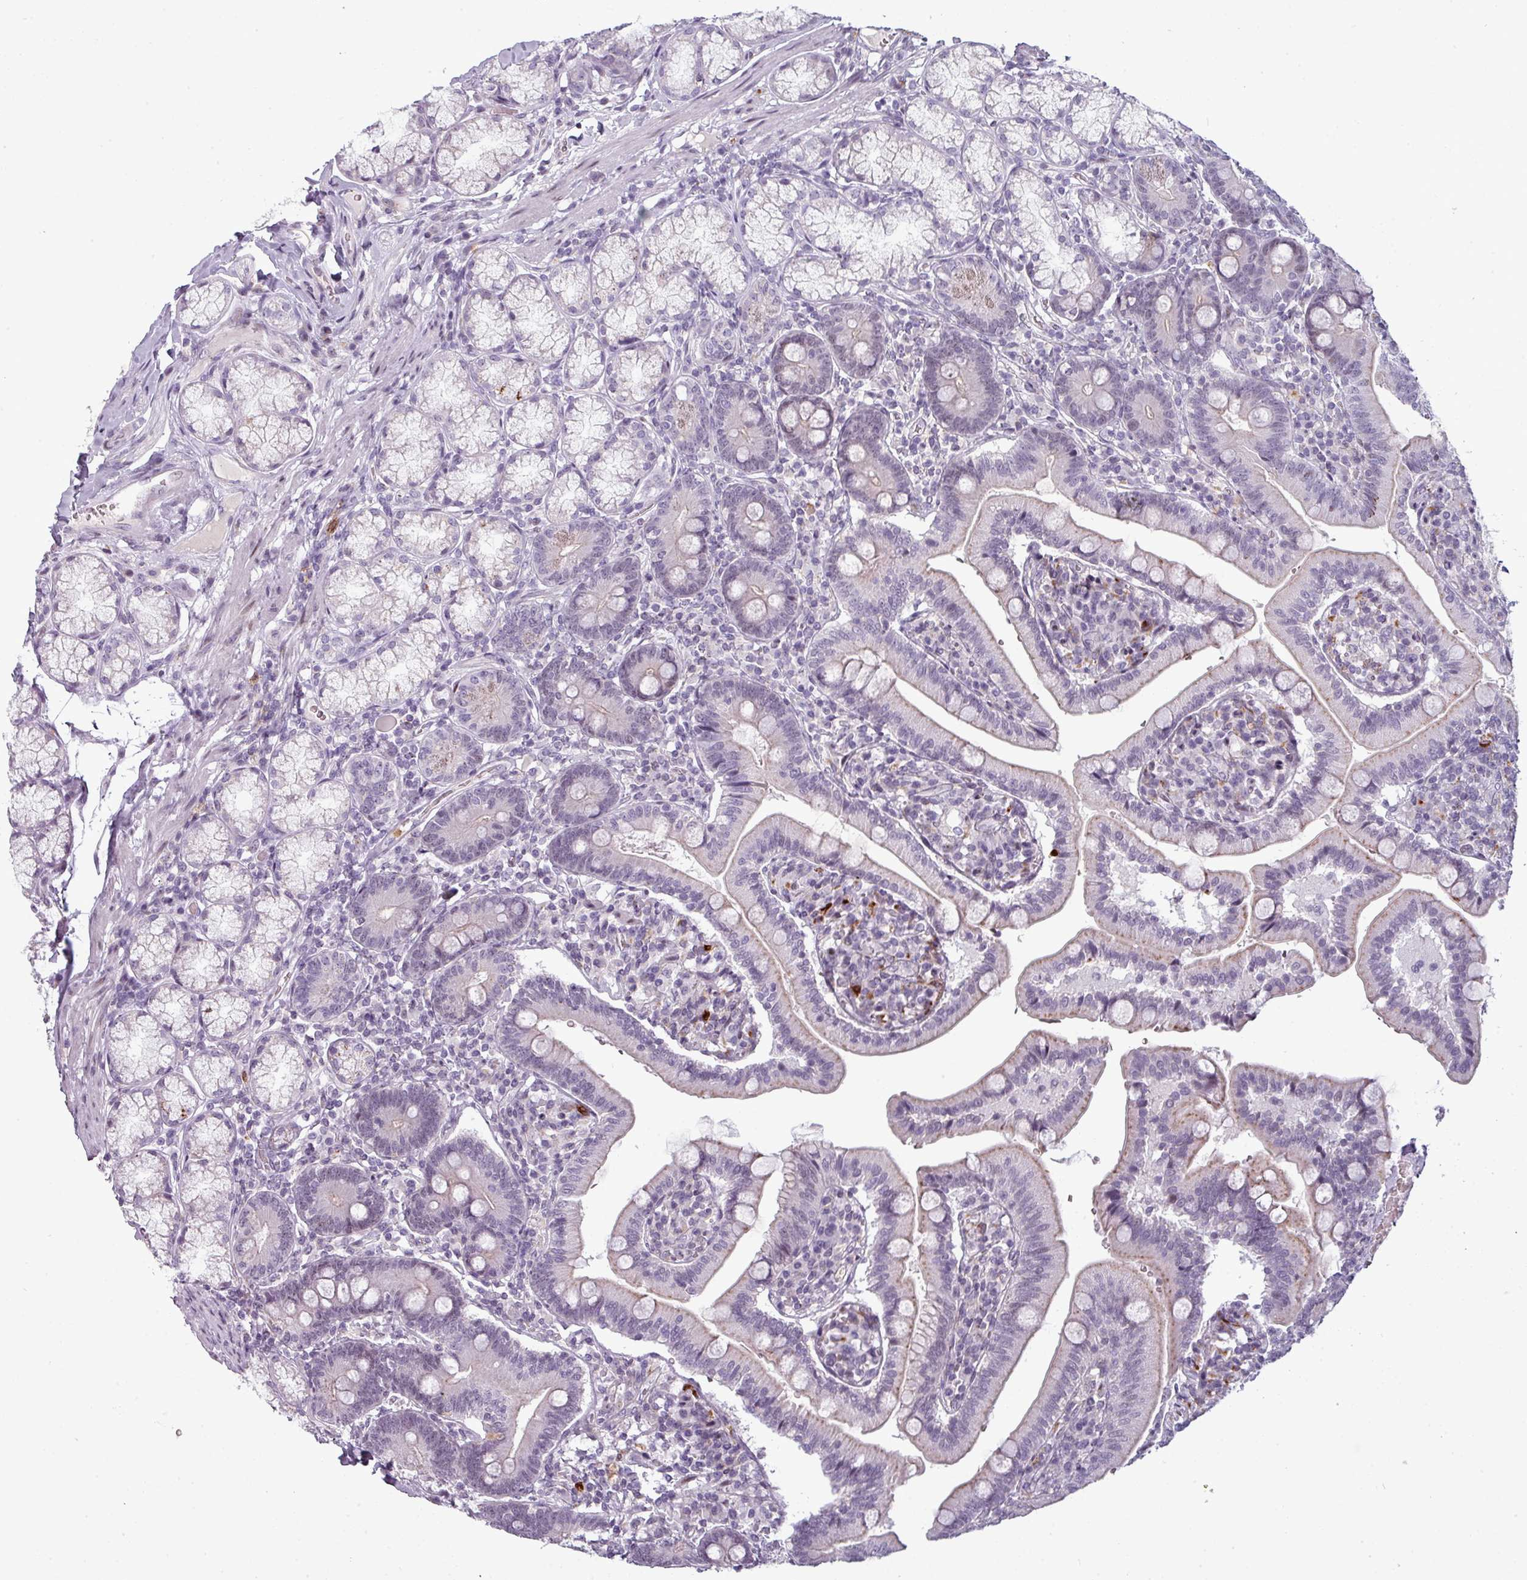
{"staining": {"intensity": "weak", "quantity": "<25%", "location": "cytoplasmic/membranous"}, "tissue": "duodenum", "cell_type": "Glandular cells", "image_type": "normal", "snomed": [{"axis": "morphology", "description": "Normal tissue, NOS"}, {"axis": "topography", "description": "Duodenum"}], "caption": "The immunohistochemistry (IHC) micrograph has no significant expression in glandular cells of duodenum.", "gene": "TMEFF1", "patient": {"sex": "female", "age": 67}}